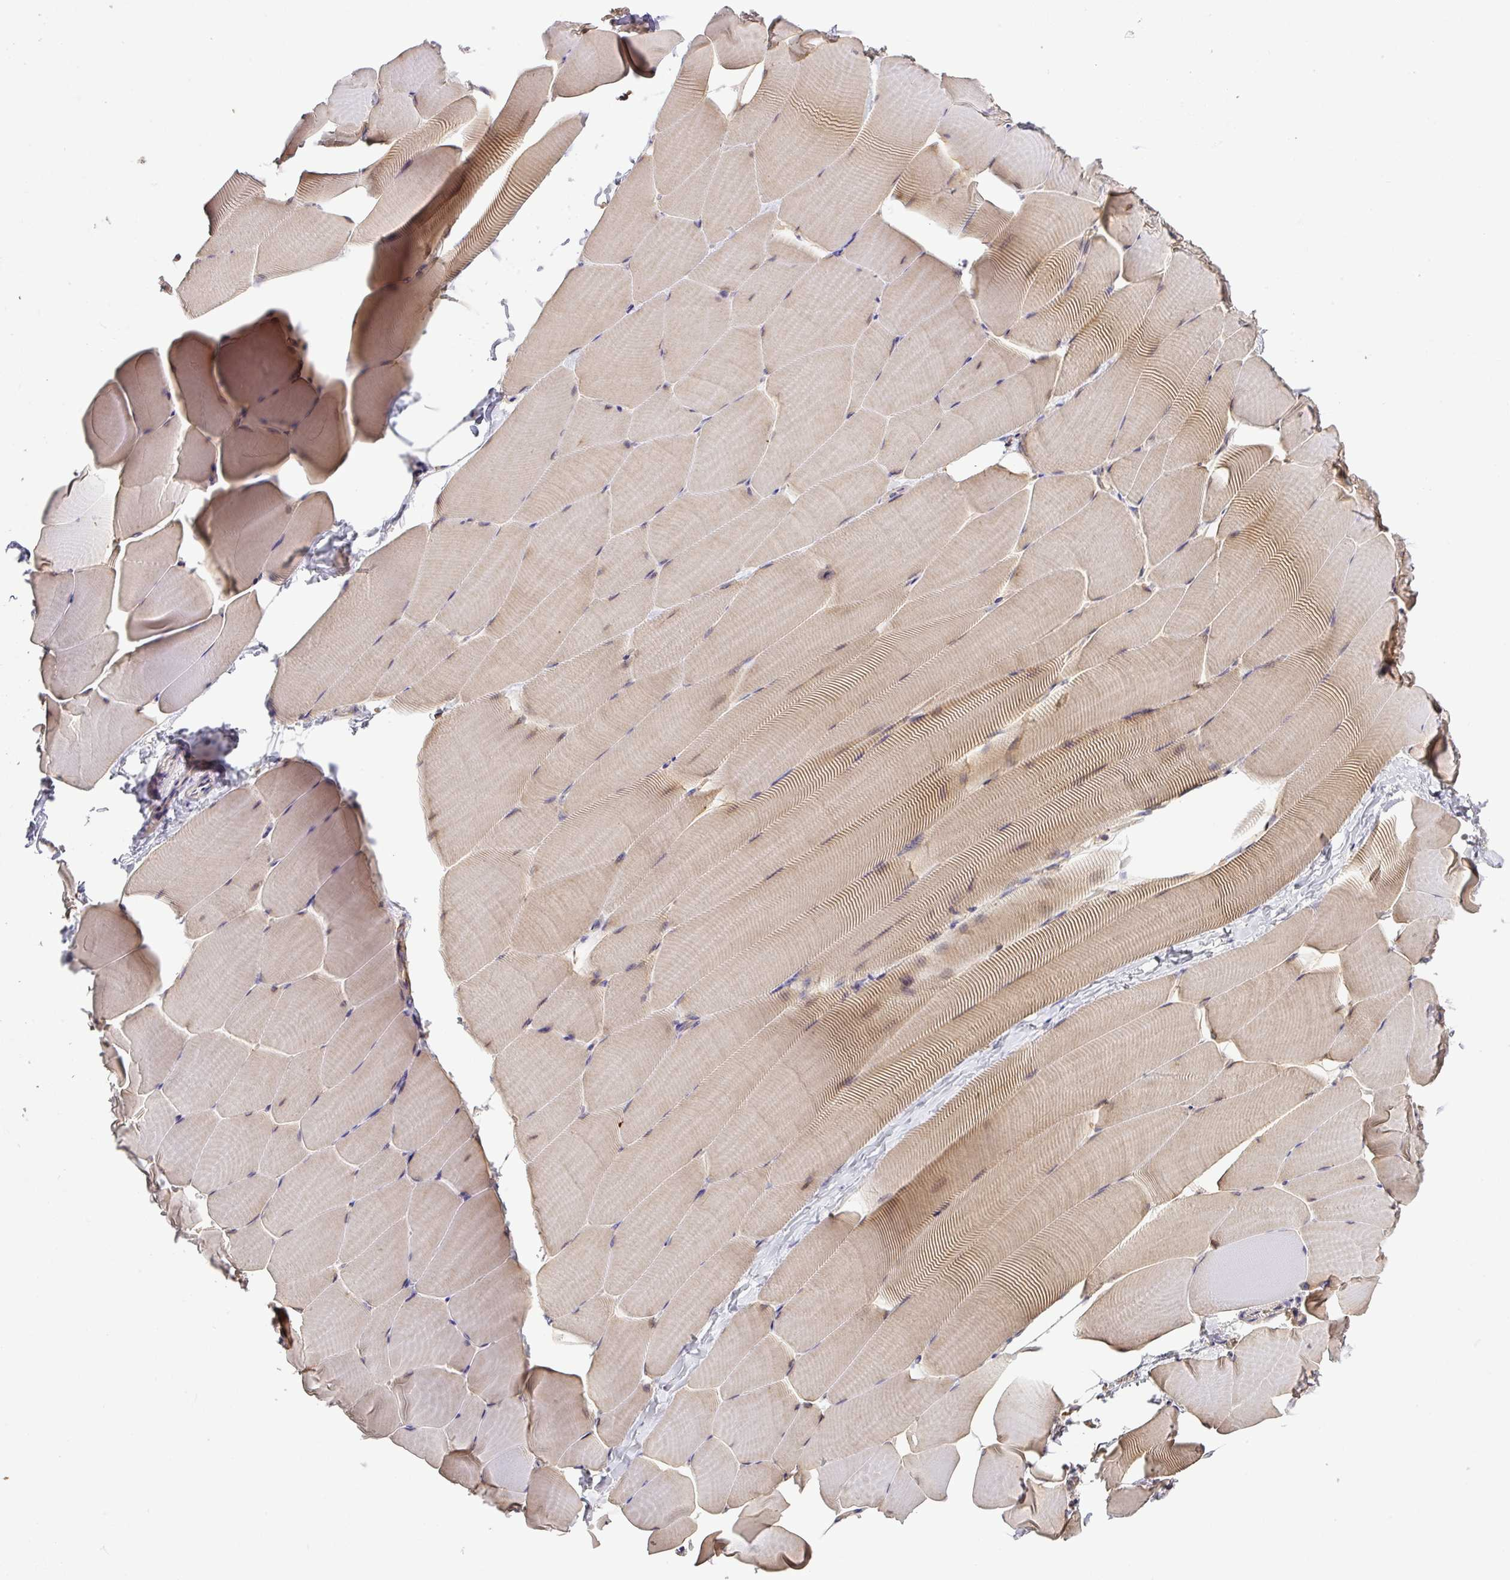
{"staining": {"intensity": "moderate", "quantity": "25%-75%", "location": "cytoplasmic/membranous"}, "tissue": "skeletal muscle", "cell_type": "Myocytes", "image_type": "normal", "snomed": [{"axis": "morphology", "description": "Normal tissue, NOS"}, {"axis": "topography", "description": "Skeletal muscle"}], "caption": "The histopathology image reveals a brown stain indicating the presence of a protein in the cytoplasmic/membranous of myocytes in skeletal muscle. The protein of interest is stained brown, and the nuclei are stained in blue (DAB (3,3'-diaminobenzidine) IHC with brightfield microscopy, high magnification).", "gene": "GCNT7", "patient": {"sex": "male", "age": 25}}